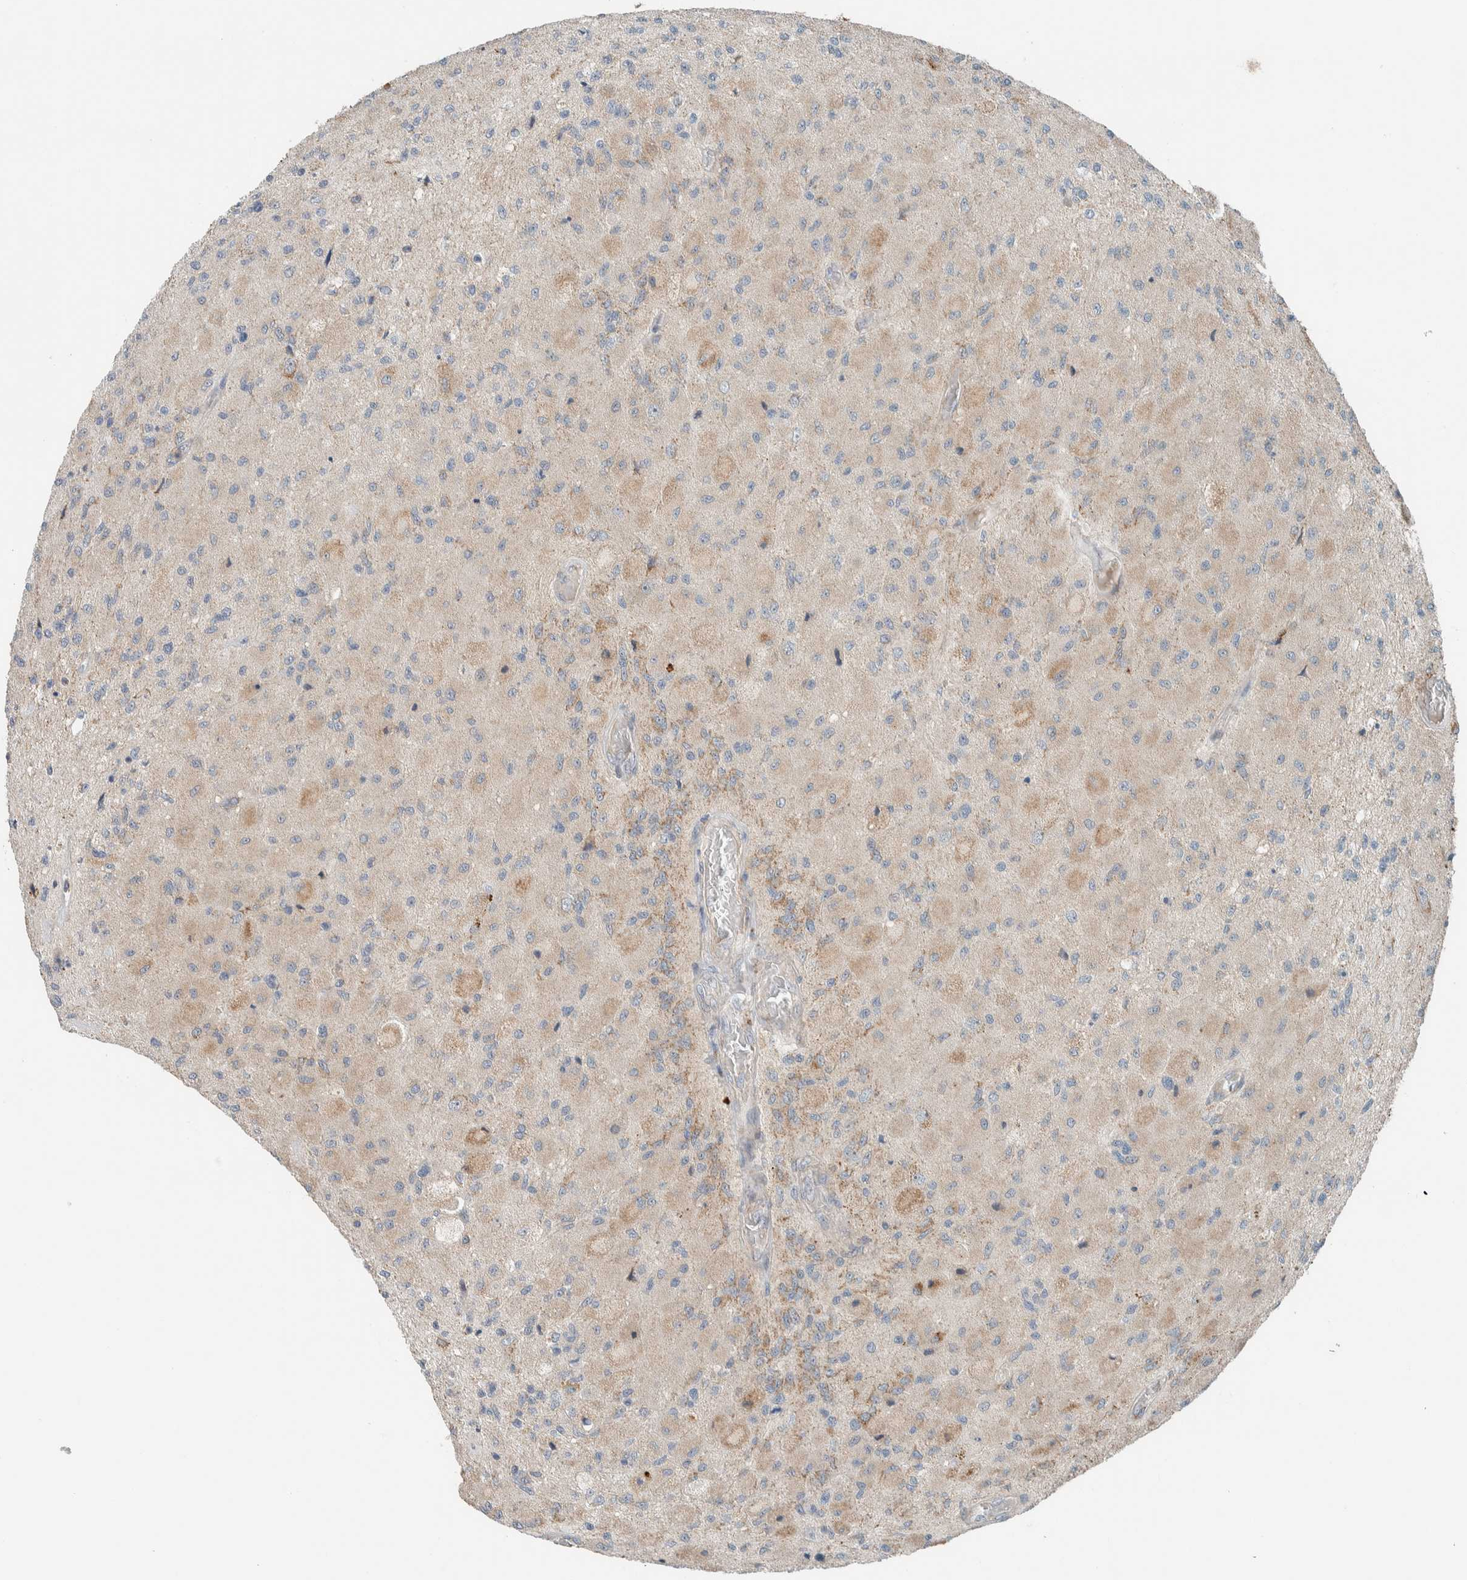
{"staining": {"intensity": "weak", "quantity": "25%-75%", "location": "cytoplasmic/membranous"}, "tissue": "glioma", "cell_type": "Tumor cells", "image_type": "cancer", "snomed": [{"axis": "morphology", "description": "Normal tissue, NOS"}, {"axis": "morphology", "description": "Glioma, malignant, High grade"}, {"axis": "topography", "description": "Cerebral cortex"}], "caption": "A micrograph of malignant glioma (high-grade) stained for a protein demonstrates weak cytoplasmic/membranous brown staining in tumor cells.", "gene": "SLFN12L", "patient": {"sex": "male", "age": 77}}